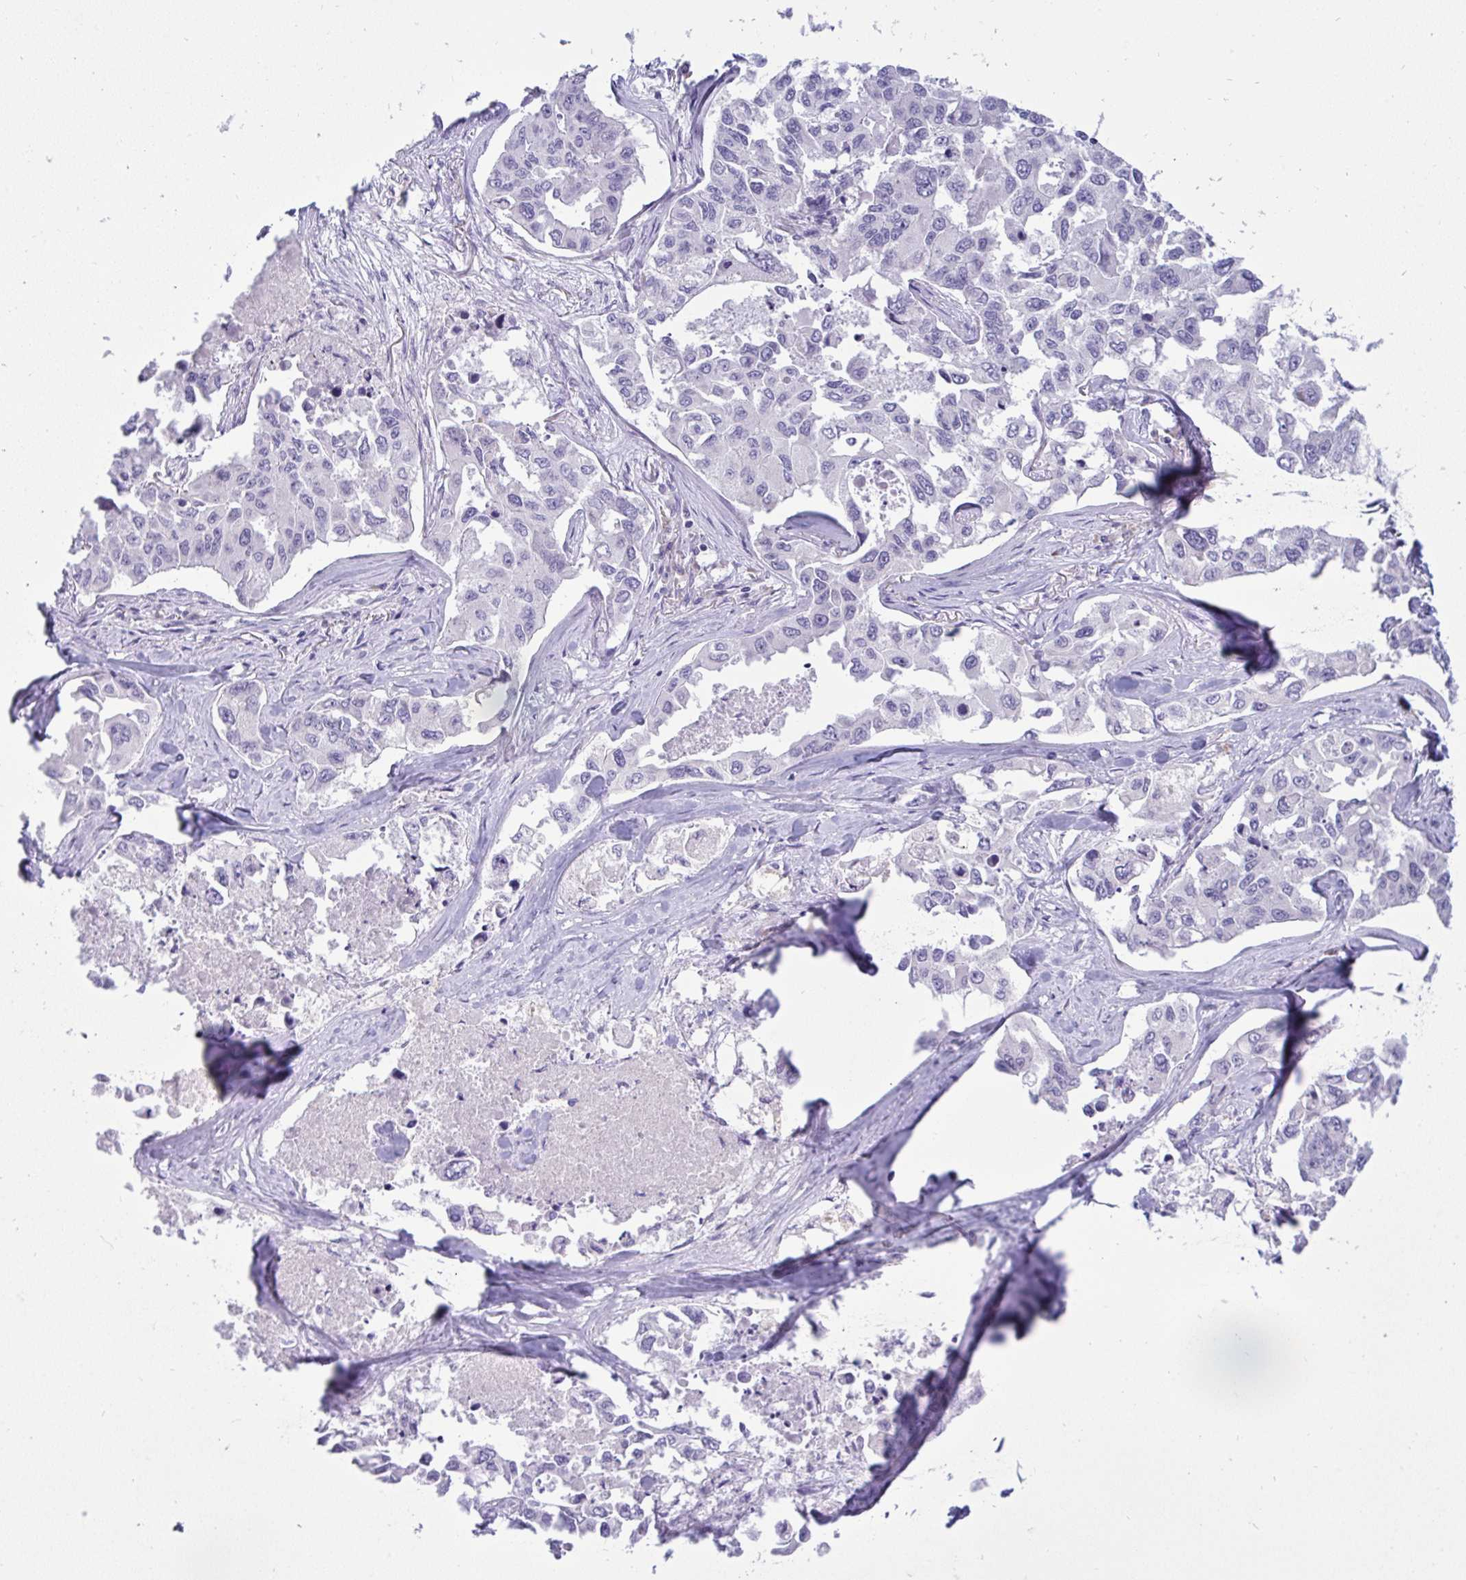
{"staining": {"intensity": "negative", "quantity": "none", "location": "none"}, "tissue": "lung cancer", "cell_type": "Tumor cells", "image_type": "cancer", "snomed": [{"axis": "morphology", "description": "Adenocarcinoma, NOS"}, {"axis": "topography", "description": "Lung"}], "caption": "Immunohistochemistry (IHC) photomicrograph of neoplastic tissue: adenocarcinoma (lung) stained with DAB displays no significant protein expression in tumor cells.", "gene": "TMEM41A", "patient": {"sex": "male", "age": 64}}